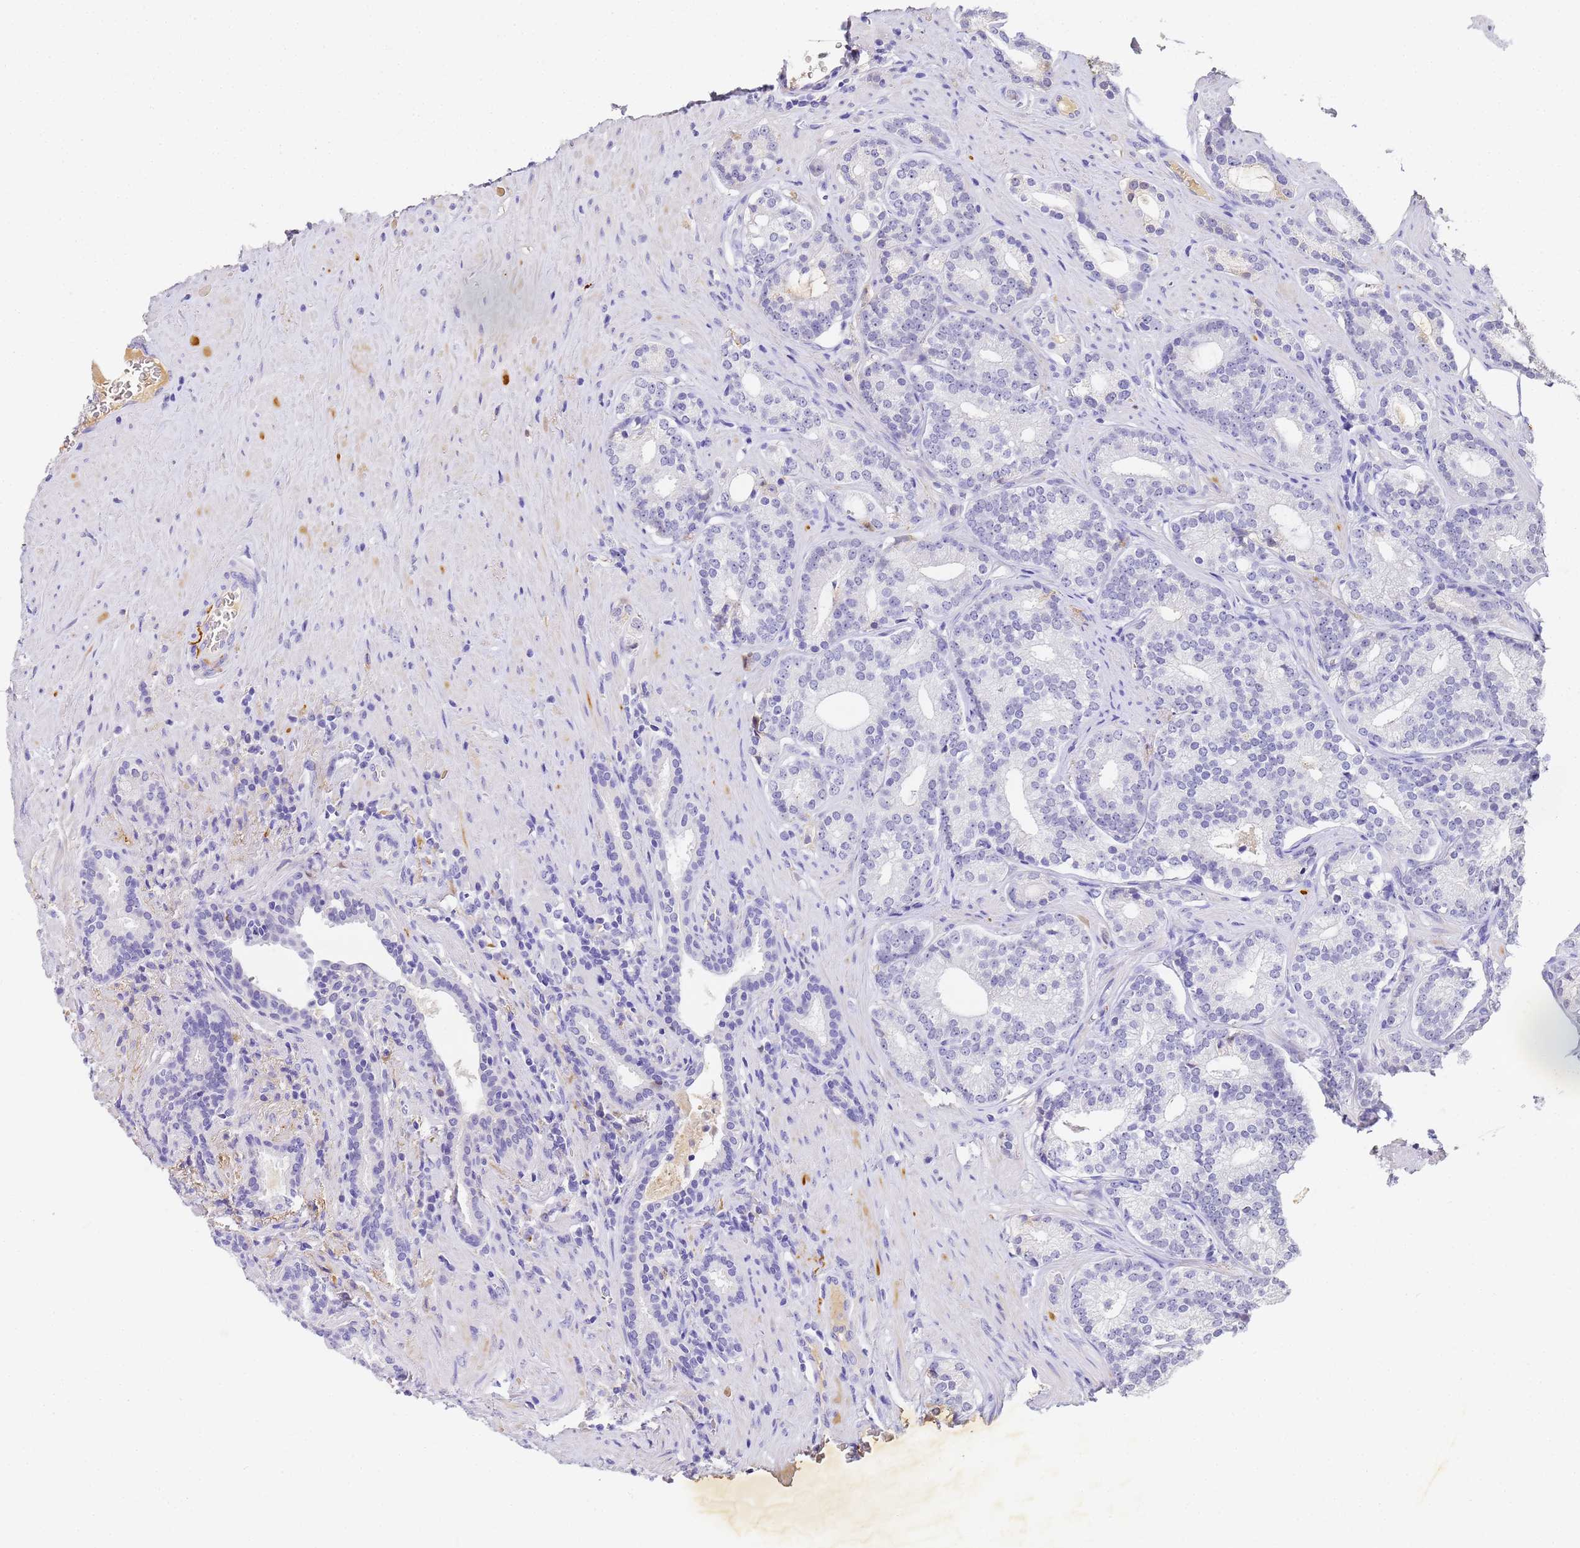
{"staining": {"intensity": "negative", "quantity": "none", "location": "none"}, "tissue": "prostate cancer", "cell_type": "Tumor cells", "image_type": "cancer", "snomed": [{"axis": "morphology", "description": "Adenocarcinoma, Low grade"}, {"axis": "topography", "description": "Prostate"}], "caption": "Immunohistochemical staining of low-grade adenocarcinoma (prostate) displays no significant staining in tumor cells.", "gene": "CFHR2", "patient": {"sex": "male", "age": 71}}